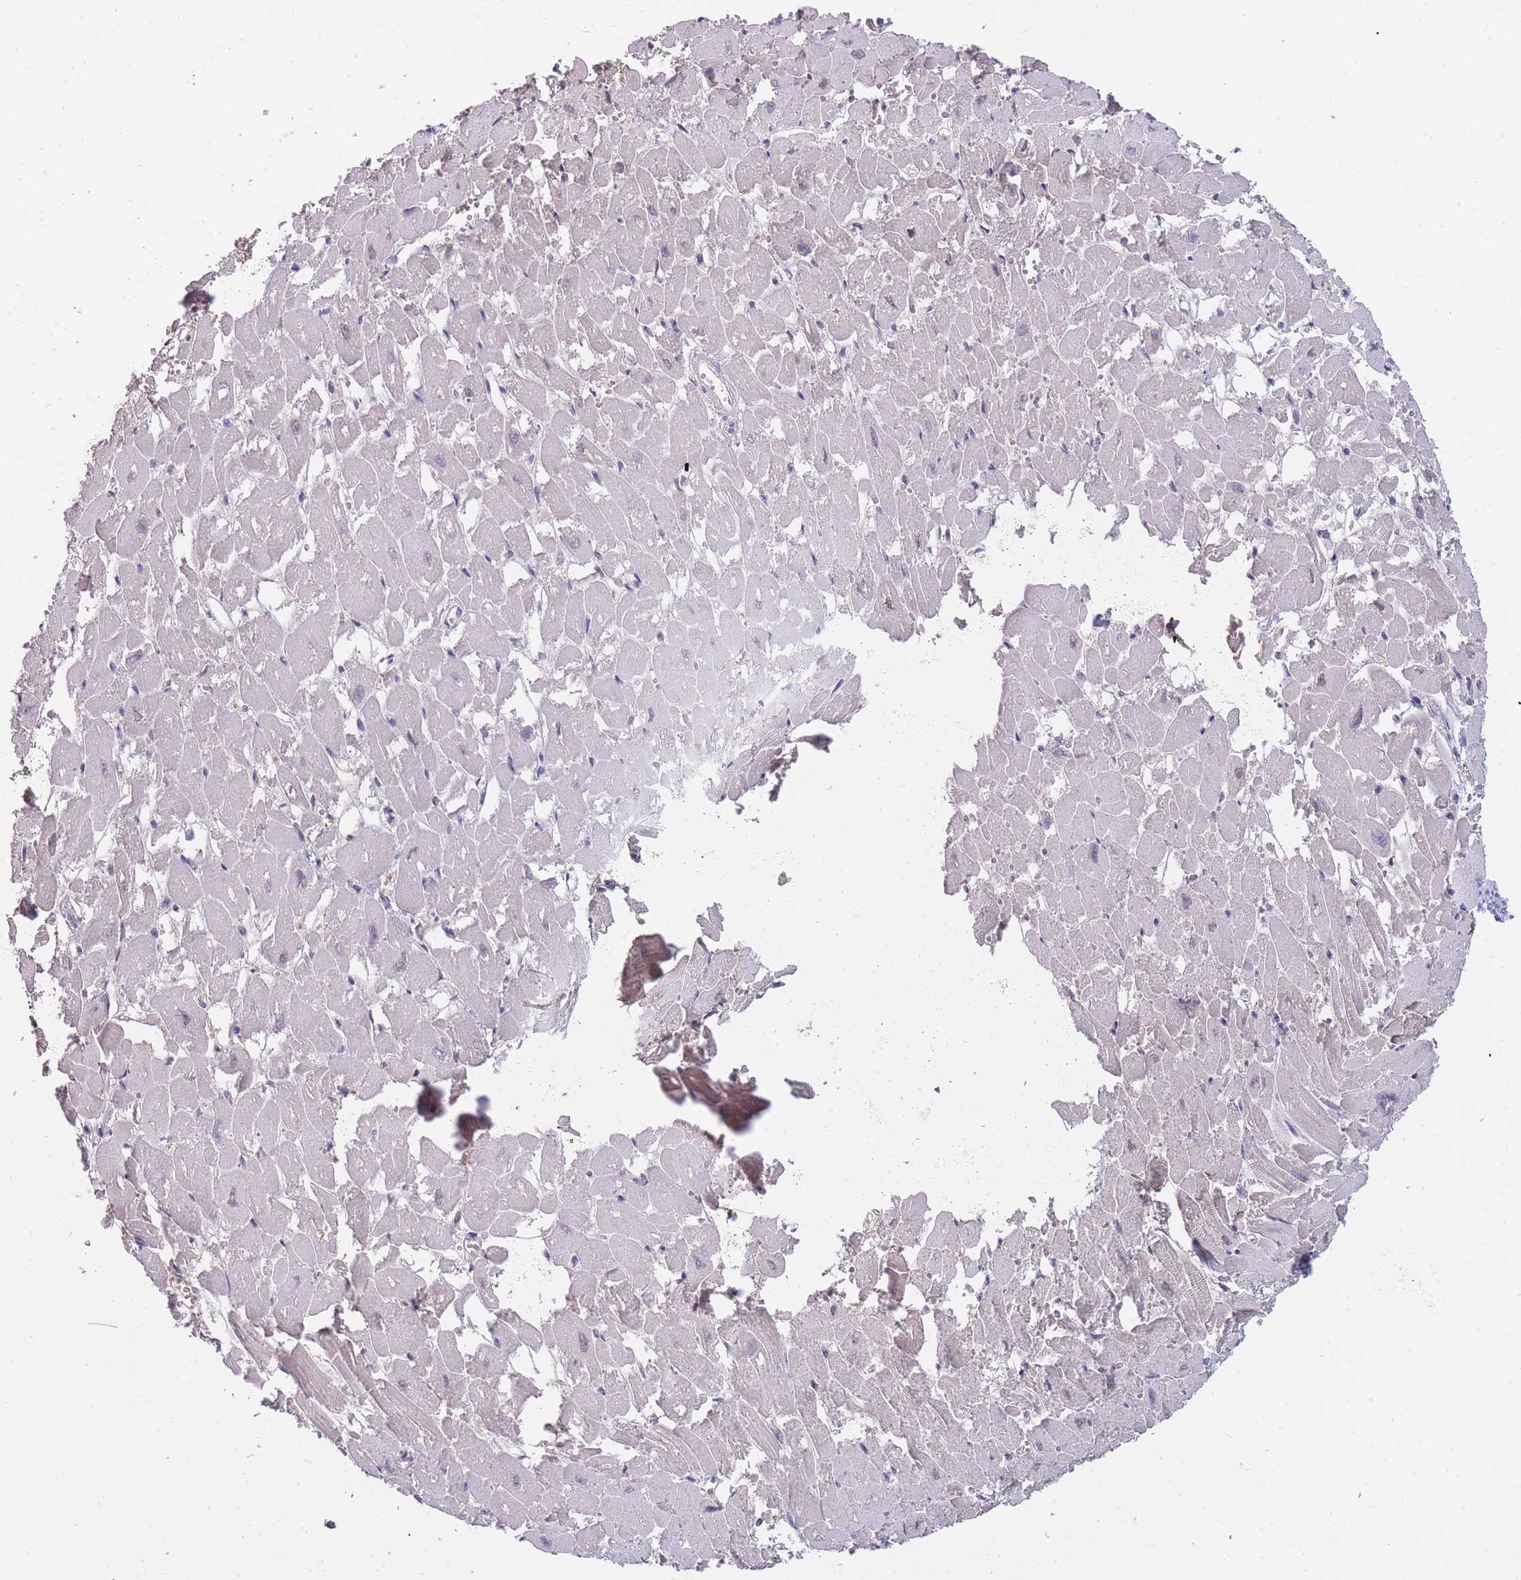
{"staining": {"intensity": "negative", "quantity": "none", "location": "none"}, "tissue": "heart muscle", "cell_type": "Cardiomyocytes", "image_type": "normal", "snomed": [{"axis": "morphology", "description": "Normal tissue, NOS"}, {"axis": "topography", "description": "Heart"}], "caption": "Heart muscle stained for a protein using IHC demonstrates no expression cardiomyocytes.", "gene": "GOLGA6L1", "patient": {"sex": "male", "age": 54}}